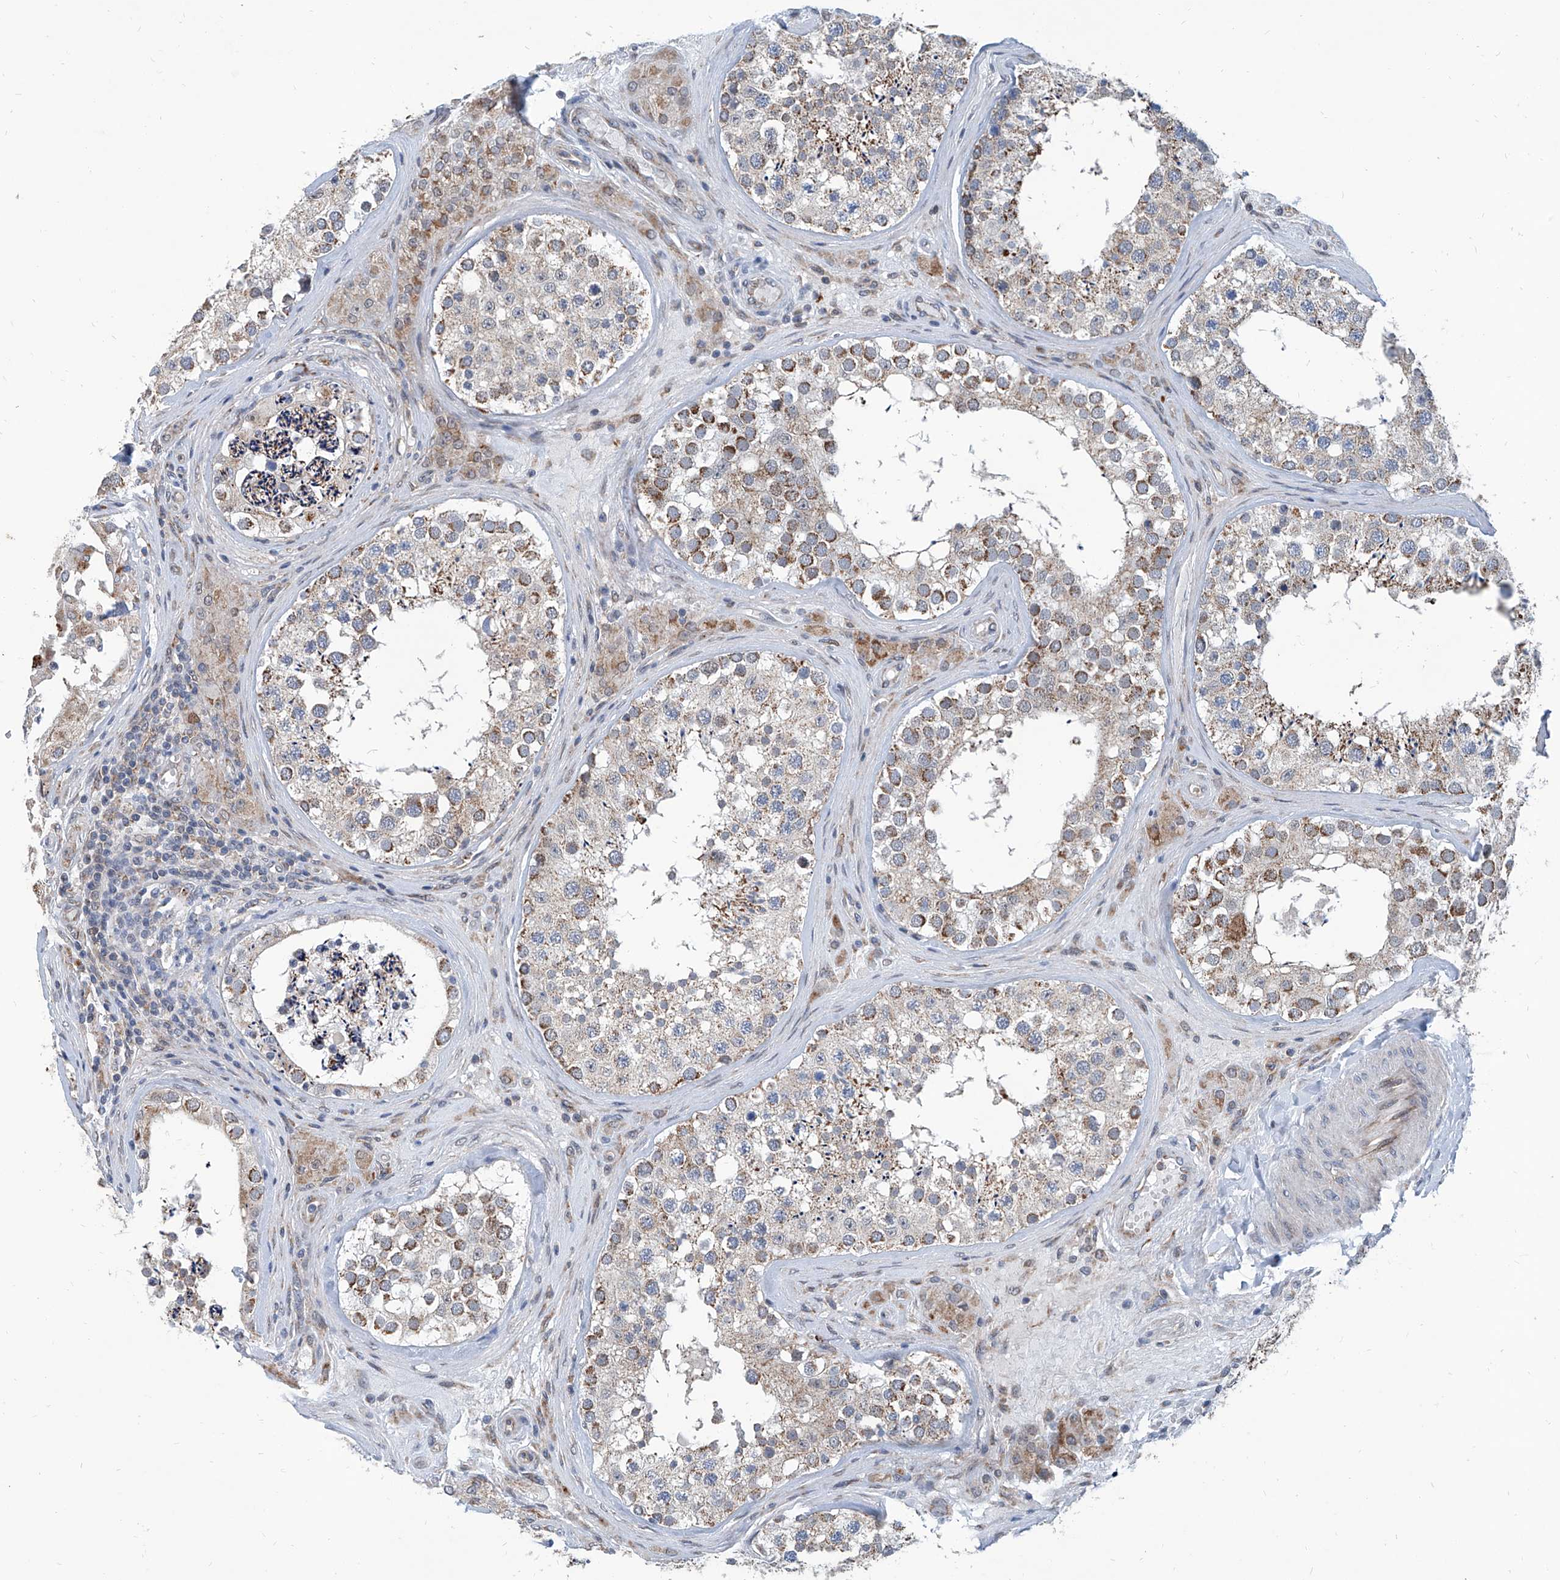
{"staining": {"intensity": "moderate", "quantity": "25%-75%", "location": "cytoplasmic/membranous"}, "tissue": "testis", "cell_type": "Cells in seminiferous ducts", "image_type": "normal", "snomed": [{"axis": "morphology", "description": "Normal tissue, NOS"}, {"axis": "topography", "description": "Testis"}], "caption": "Cells in seminiferous ducts exhibit medium levels of moderate cytoplasmic/membranous positivity in approximately 25%-75% of cells in benign testis.", "gene": "USP48", "patient": {"sex": "male", "age": 46}}